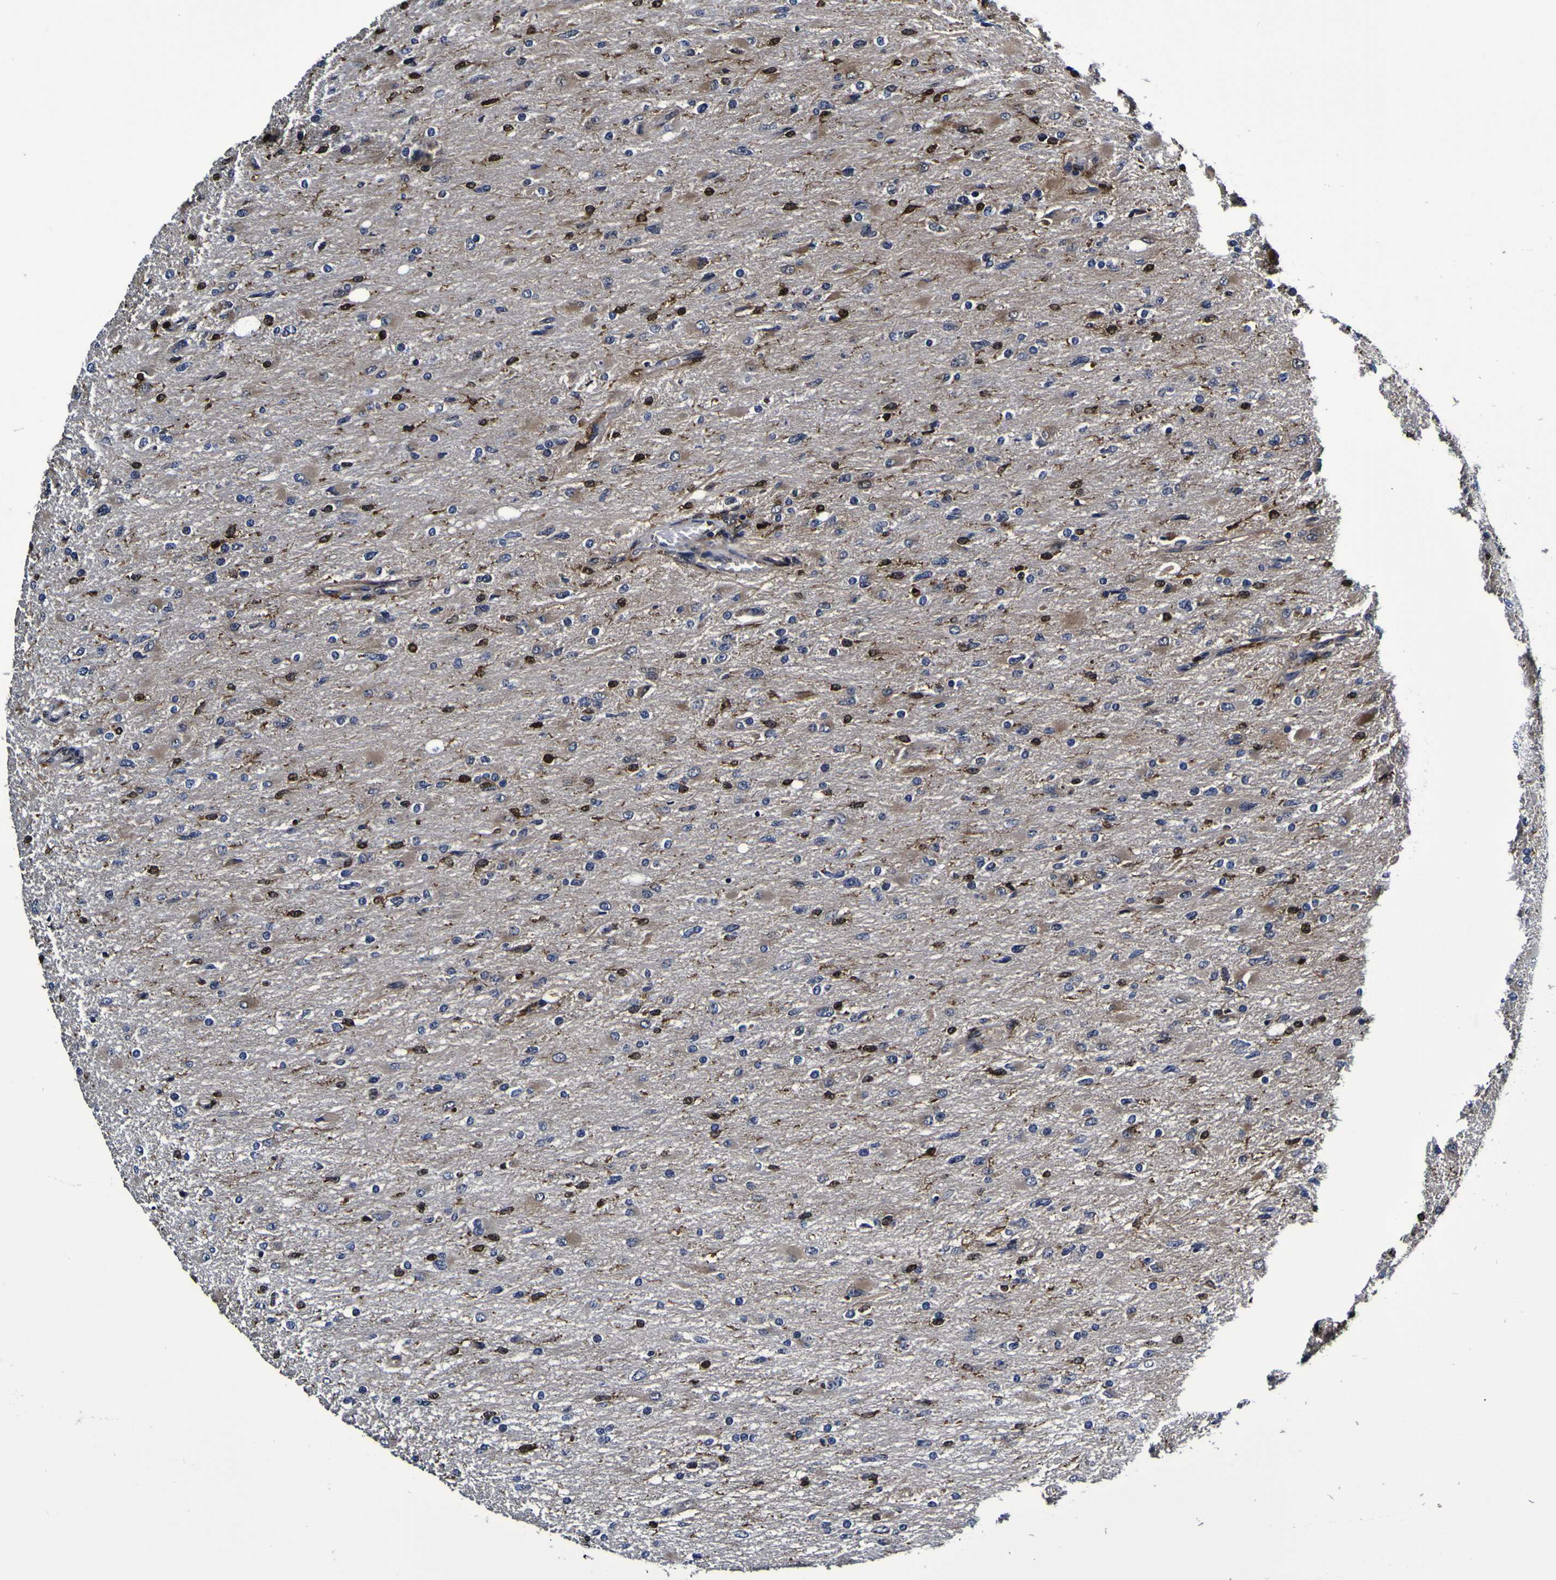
{"staining": {"intensity": "negative", "quantity": "none", "location": "none"}, "tissue": "glioma", "cell_type": "Tumor cells", "image_type": "cancer", "snomed": [{"axis": "morphology", "description": "Glioma, malignant, High grade"}, {"axis": "topography", "description": "Cerebral cortex"}], "caption": "Glioma was stained to show a protein in brown. There is no significant staining in tumor cells.", "gene": "GPX1", "patient": {"sex": "female", "age": 36}}